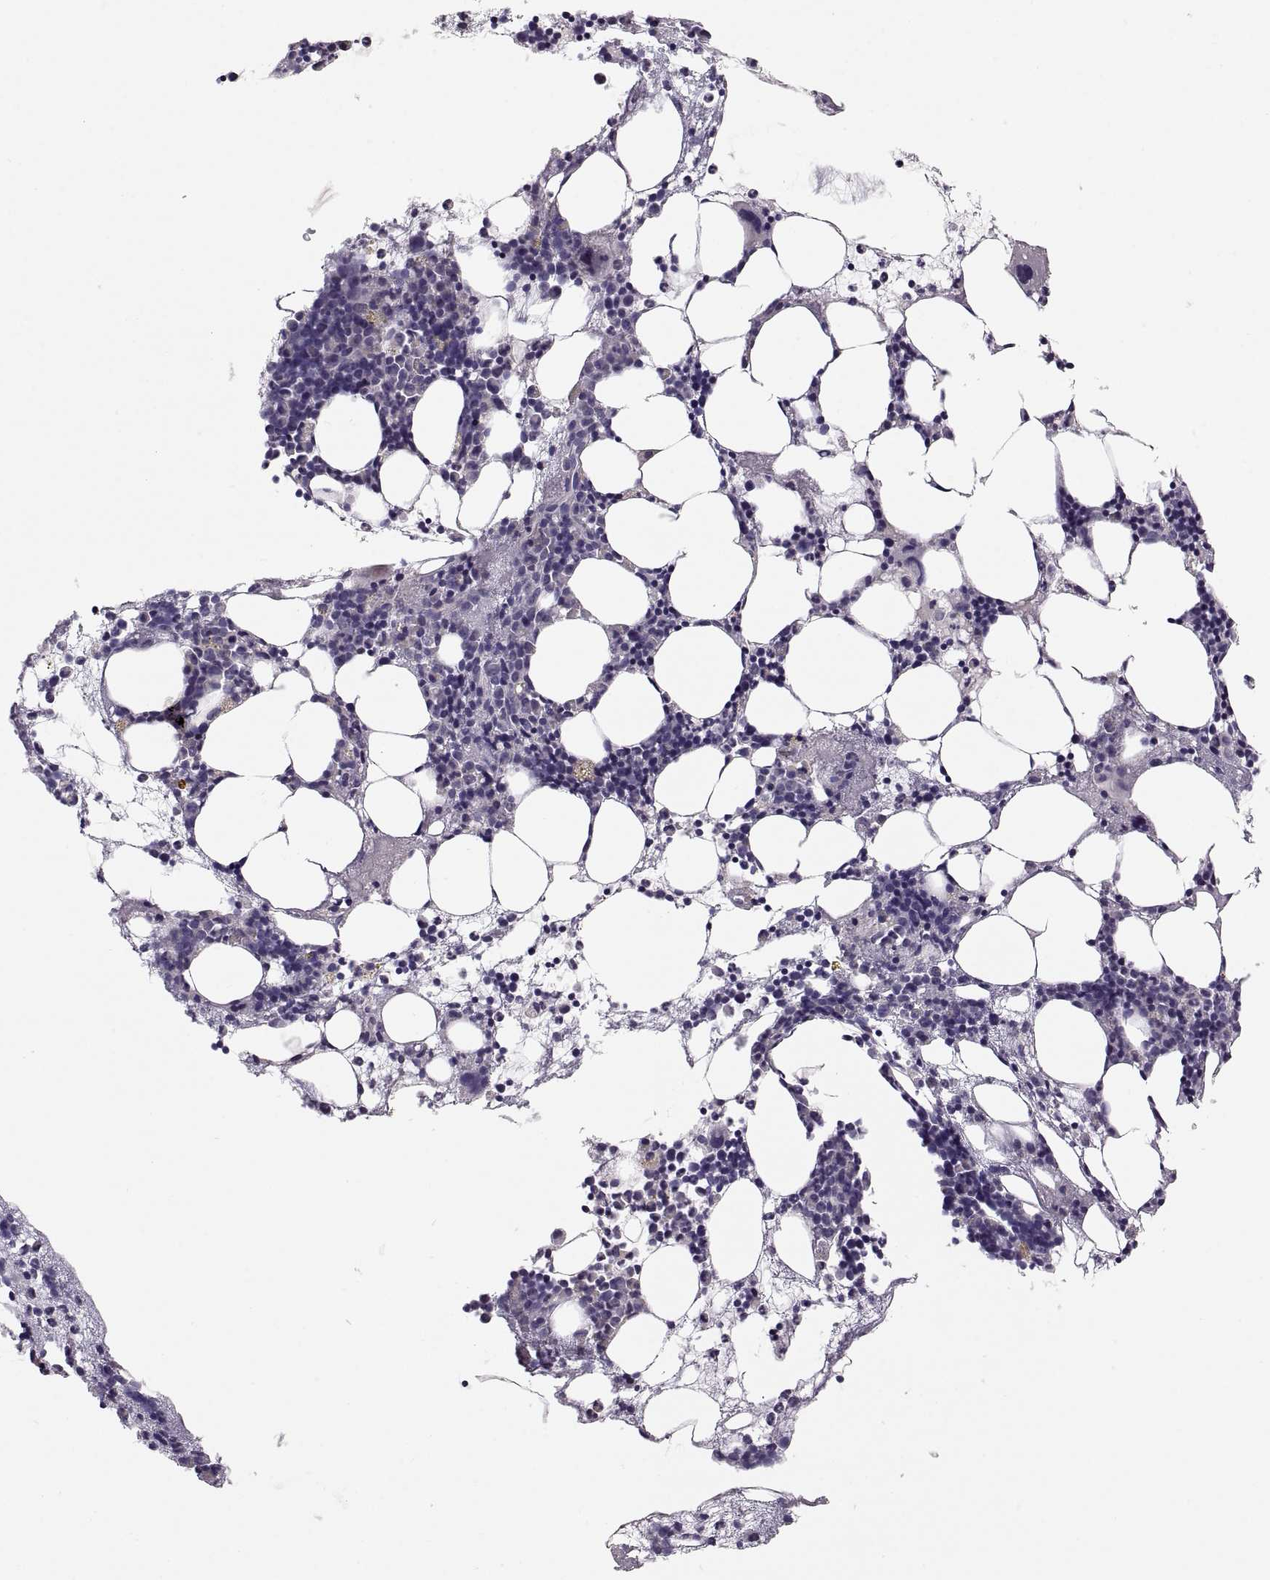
{"staining": {"intensity": "negative", "quantity": "none", "location": "none"}, "tissue": "bone marrow", "cell_type": "Hematopoietic cells", "image_type": "normal", "snomed": [{"axis": "morphology", "description": "Normal tissue, NOS"}, {"axis": "topography", "description": "Bone marrow"}], "caption": "High power microscopy micrograph of an immunohistochemistry (IHC) micrograph of normal bone marrow, revealing no significant expression in hematopoietic cells. (Stains: DAB (3,3'-diaminobenzidine) IHC with hematoxylin counter stain, Microscopy: brightfield microscopy at high magnification).", "gene": "ACSBG2", "patient": {"sex": "male", "age": 54}}